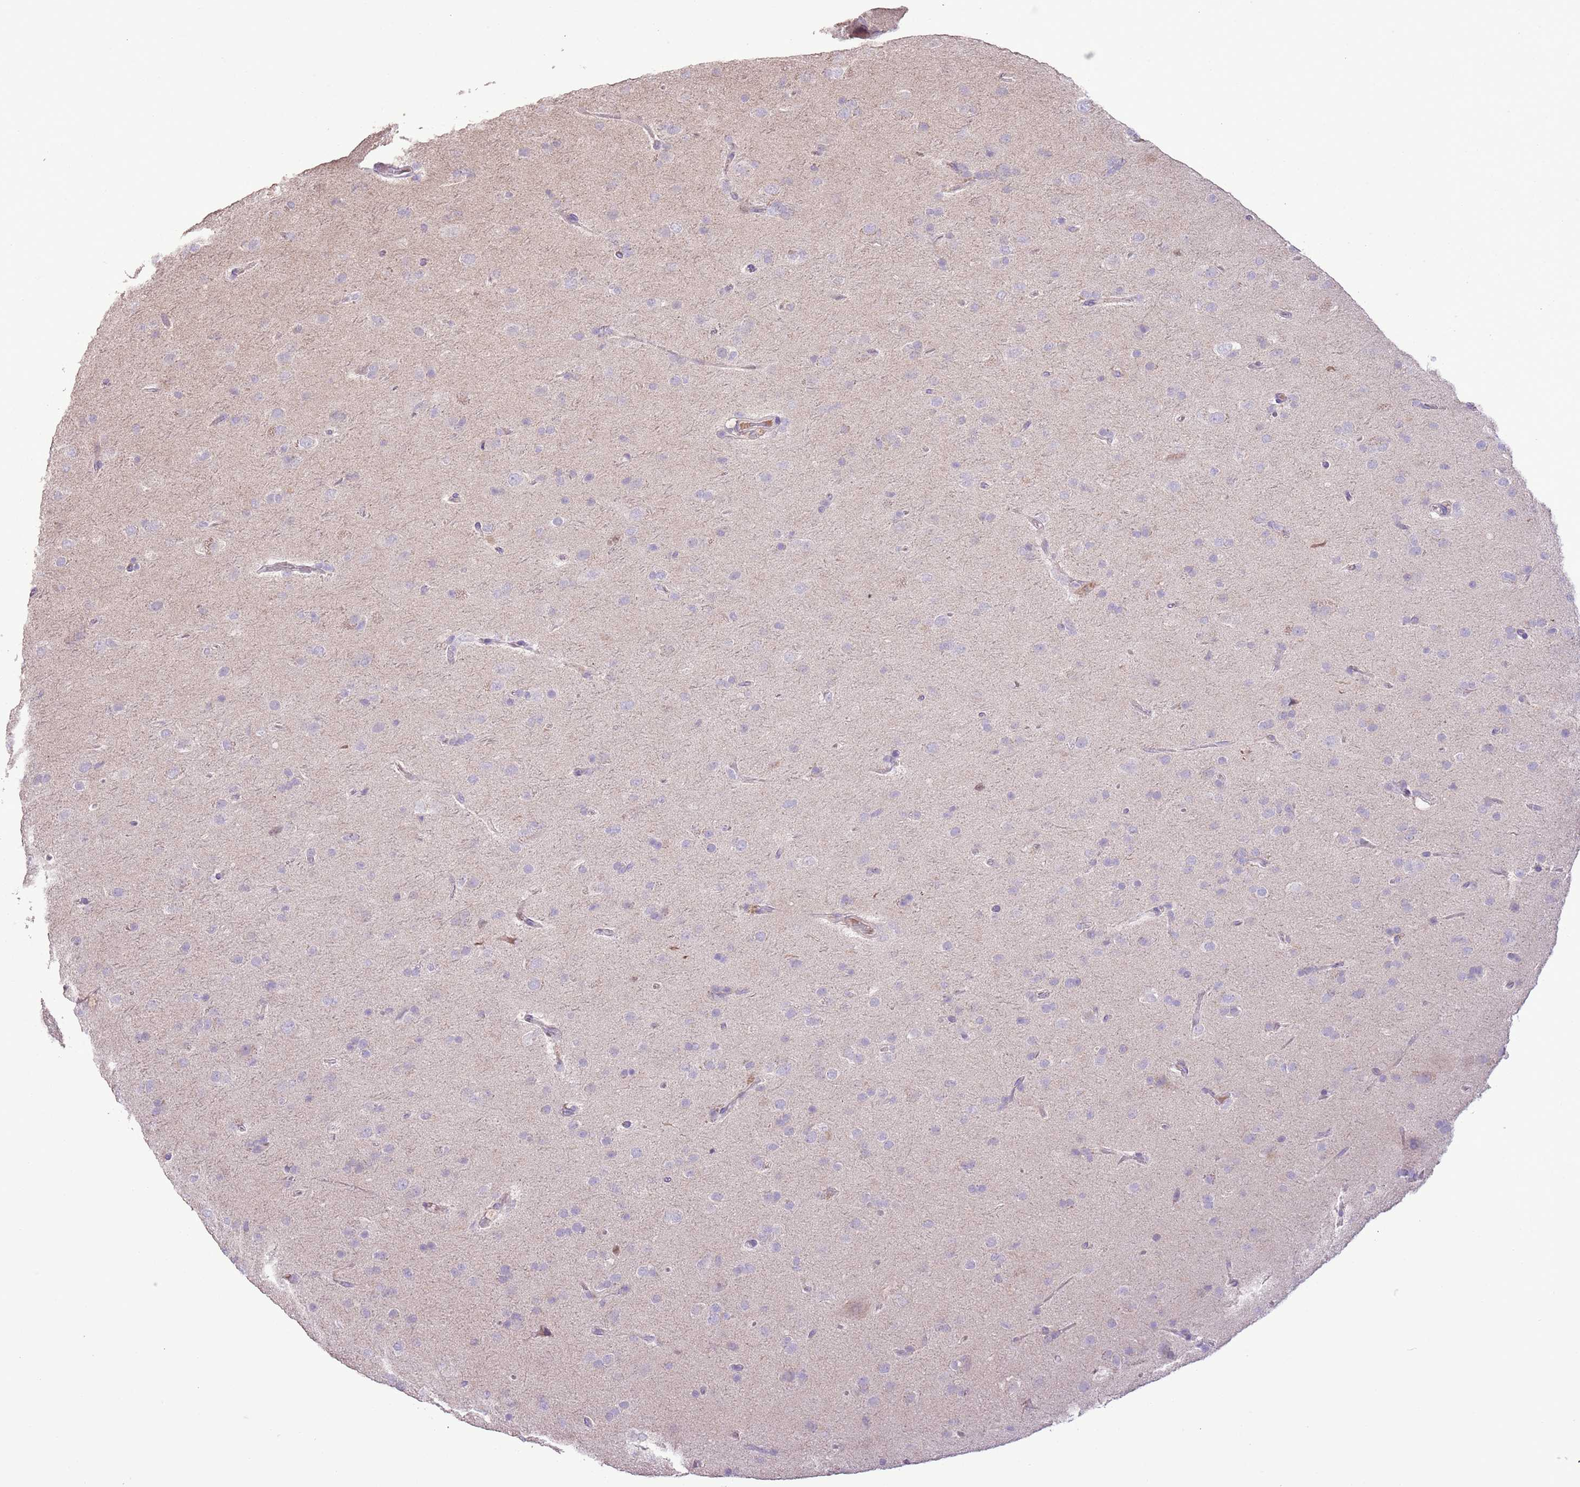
{"staining": {"intensity": "negative", "quantity": "none", "location": "none"}, "tissue": "glioma", "cell_type": "Tumor cells", "image_type": "cancer", "snomed": [{"axis": "morphology", "description": "Glioma, malignant, Low grade"}, {"axis": "topography", "description": "Brain"}], "caption": "This is a histopathology image of immunohistochemistry (IHC) staining of glioma, which shows no staining in tumor cells. (Brightfield microscopy of DAB (3,3'-diaminobenzidine) immunohistochemistry at high magnification).", "gene": "GMNN", "patient": {"sex": "male", "age": 65}}